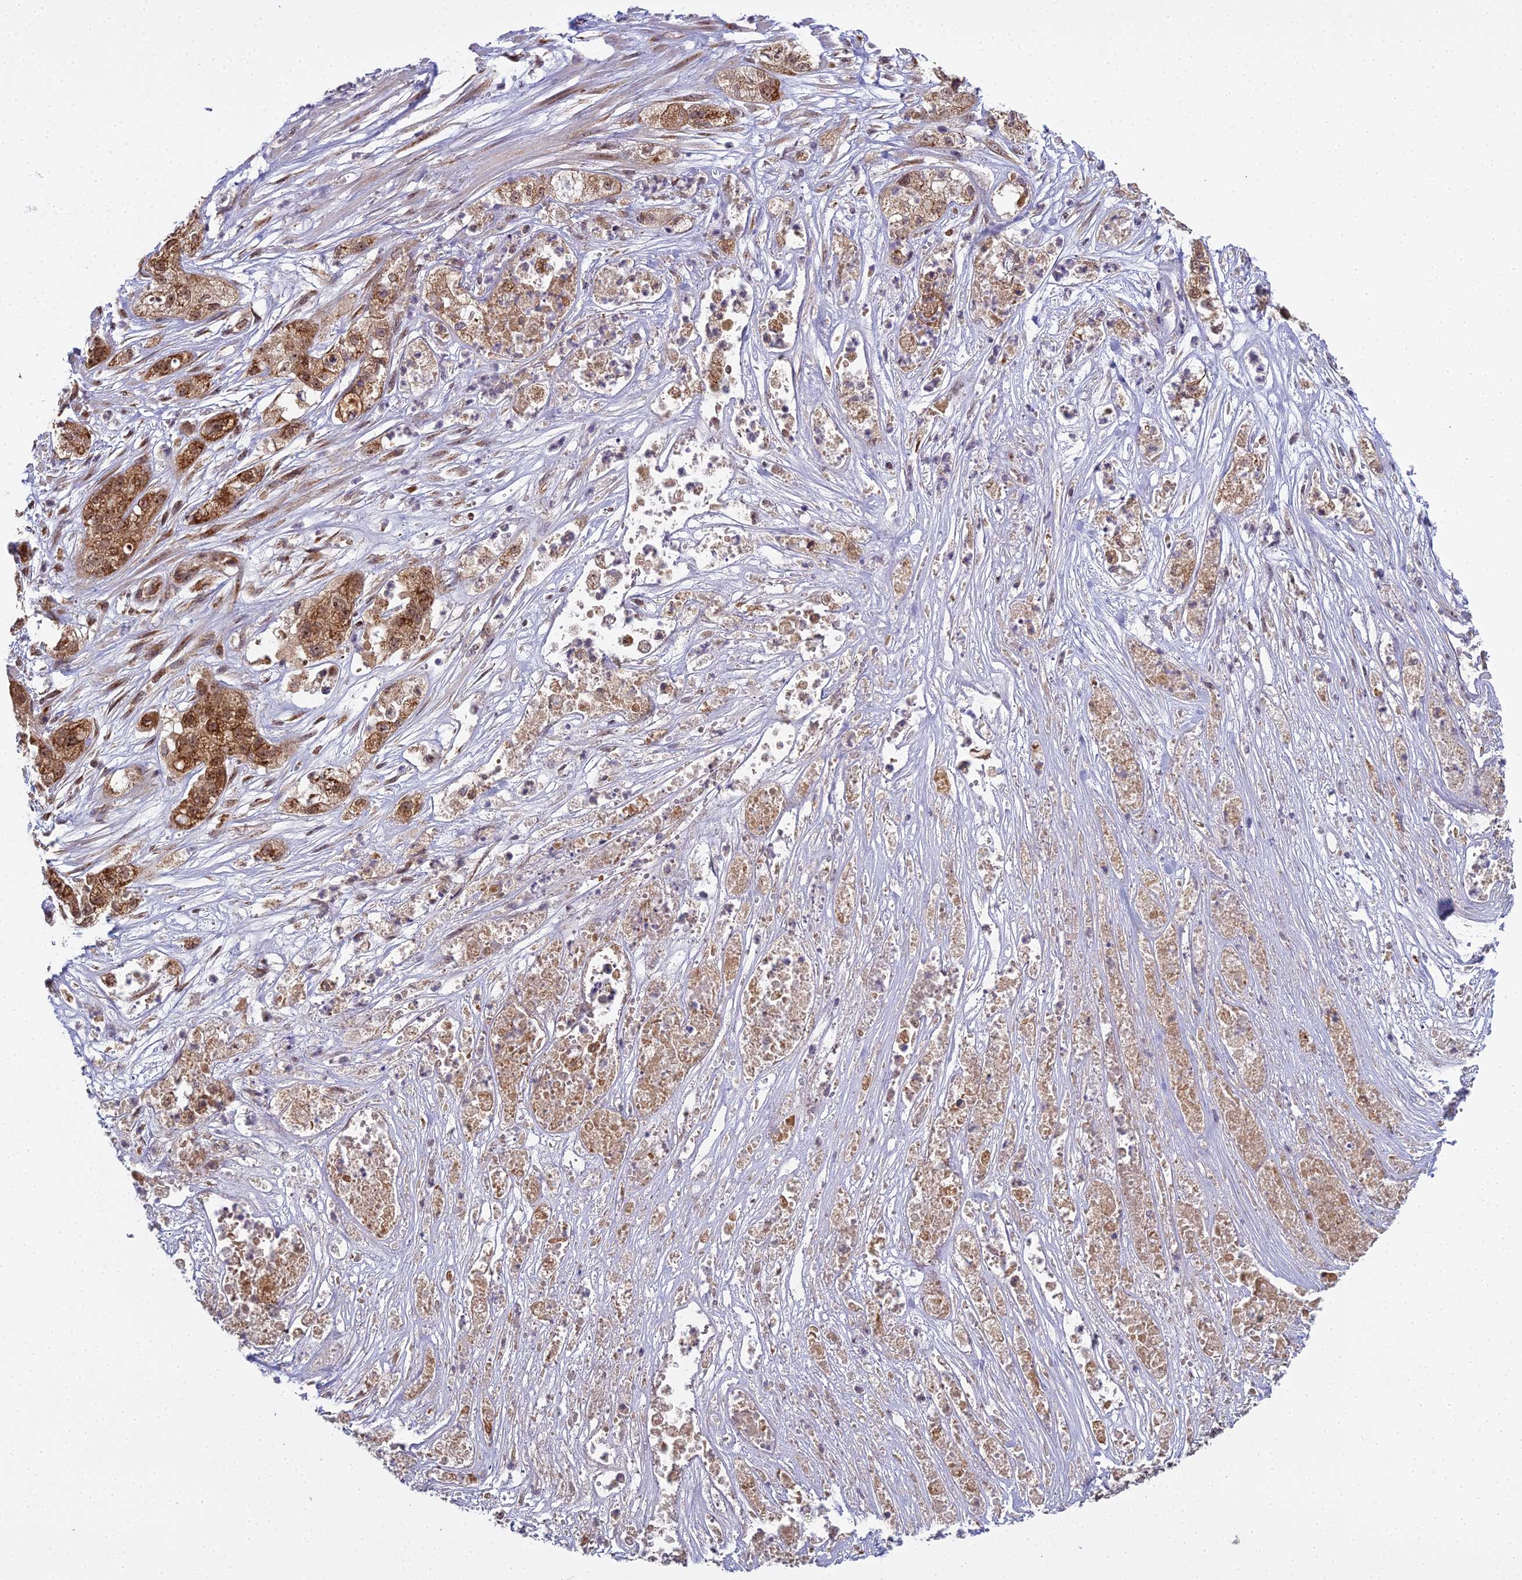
{"staining": {"intensity": "moderate", "quantity": ">75%", "location": "cytoplasmic/membranous,nuclear"}, "tissue": "pancreatic cancer", "cell_type": "Tumor cells", "image_type": "cancer", "snomed": [{"axis": "morphology", "description": "Adenocarcinoma, NOS"}, {"axis": "topography", "description": "Pancreas"}], "caption": "DAB immunohistochemical staining of pancreatic cancer reveals moderate cytoplasmic/membranous and nuclear protein expression in approximately >75% of tumor cells. Using DAB (3,3'-diaminobenzidine) (brown) and hematoxylin (blue) stains, captured at high magnification using brightfield microscopy.", "gene": "MEOX1", "patient": {"sex": "female", "age": 78}}